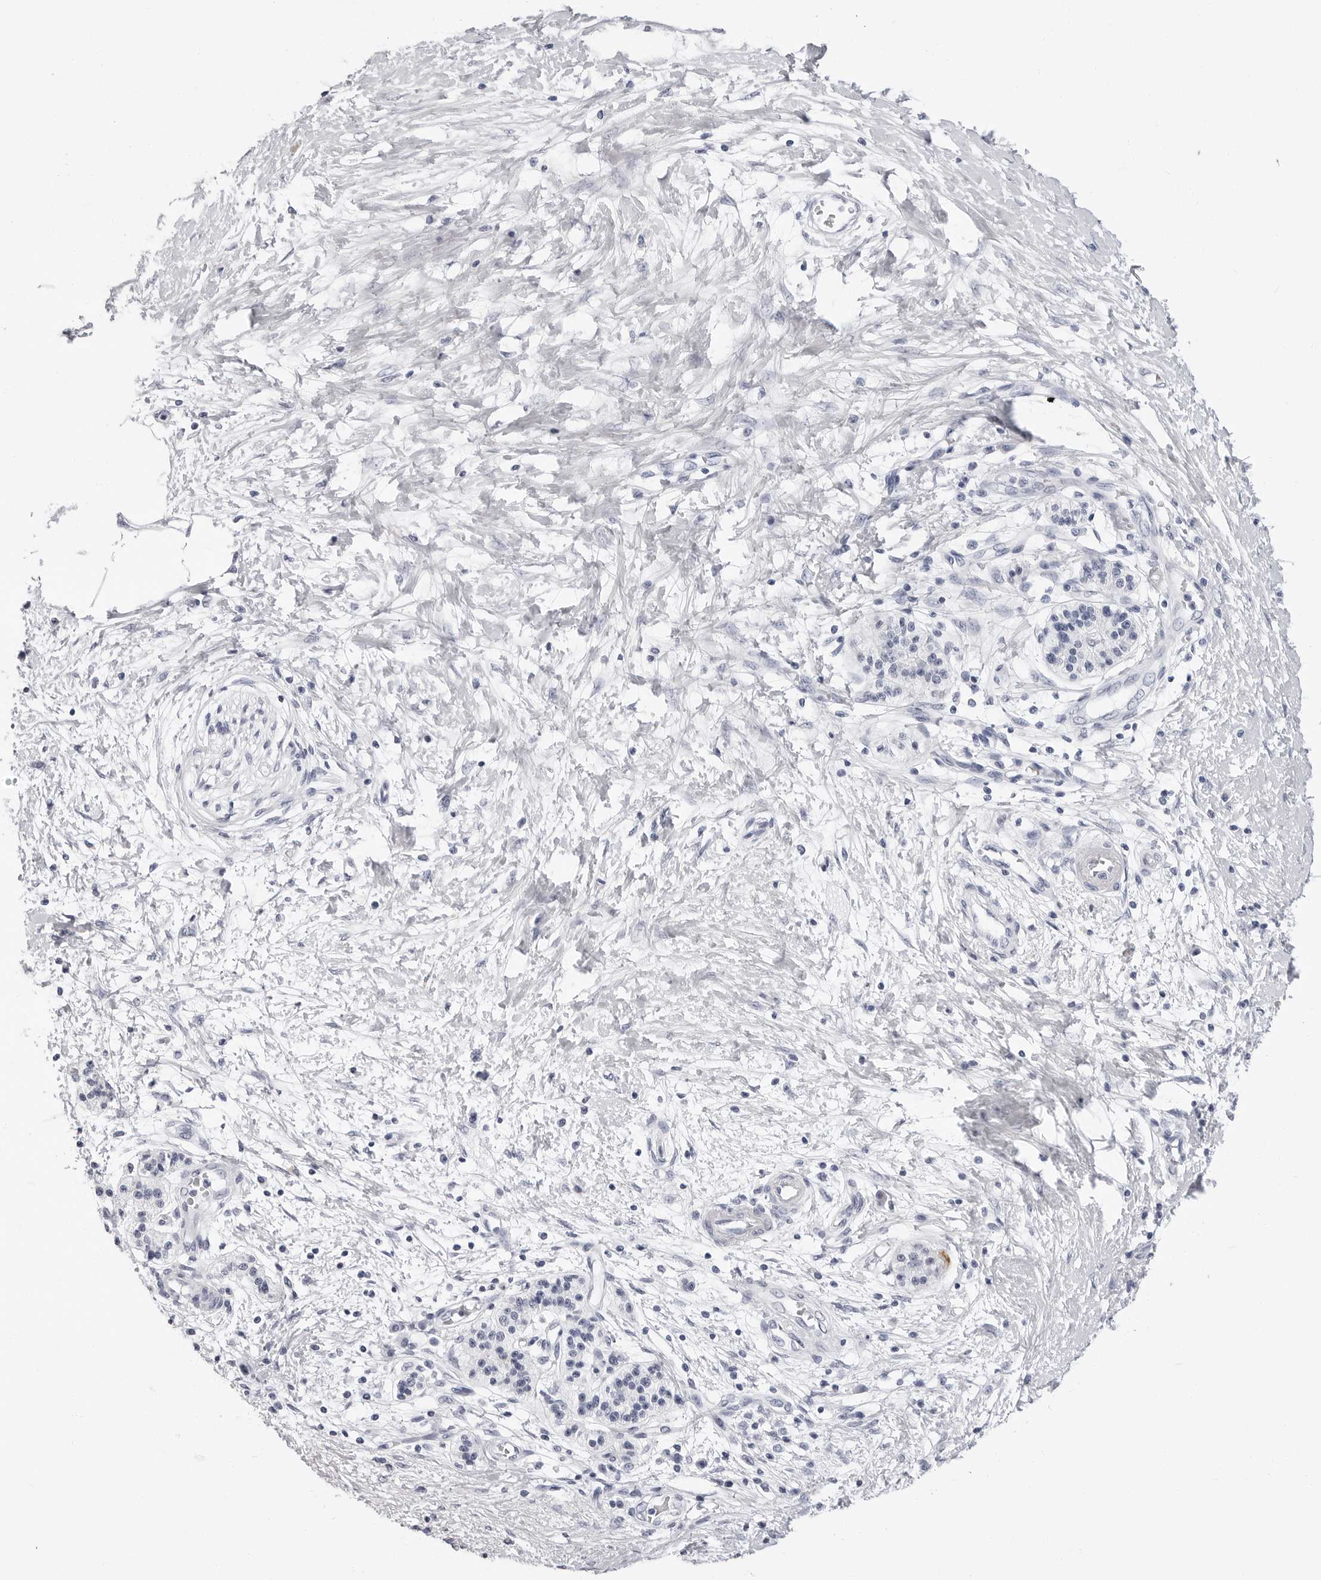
{"staining": {"intensity": "negative", "quantity": "none", "location": "none"}, "tissue": "pancreatic cancer", "cell_type": "Tumor cells", "image_type": "cancer", "snomed": [{"axis": "morphology", "description": "Adenocarcinoma, NOS"}, {"axis": "topography", "description": "Pancreas"}], "caption": "An immunohistochemistry (IHC) histopathology image of pancreatic cancer (adenocarcinoma) is shown. There is no staining in tumor cells of pancreatic cancer (adenocarcinoma).", "gene": "ERICH3", "patient": {"sex": "male", "age": 50}}